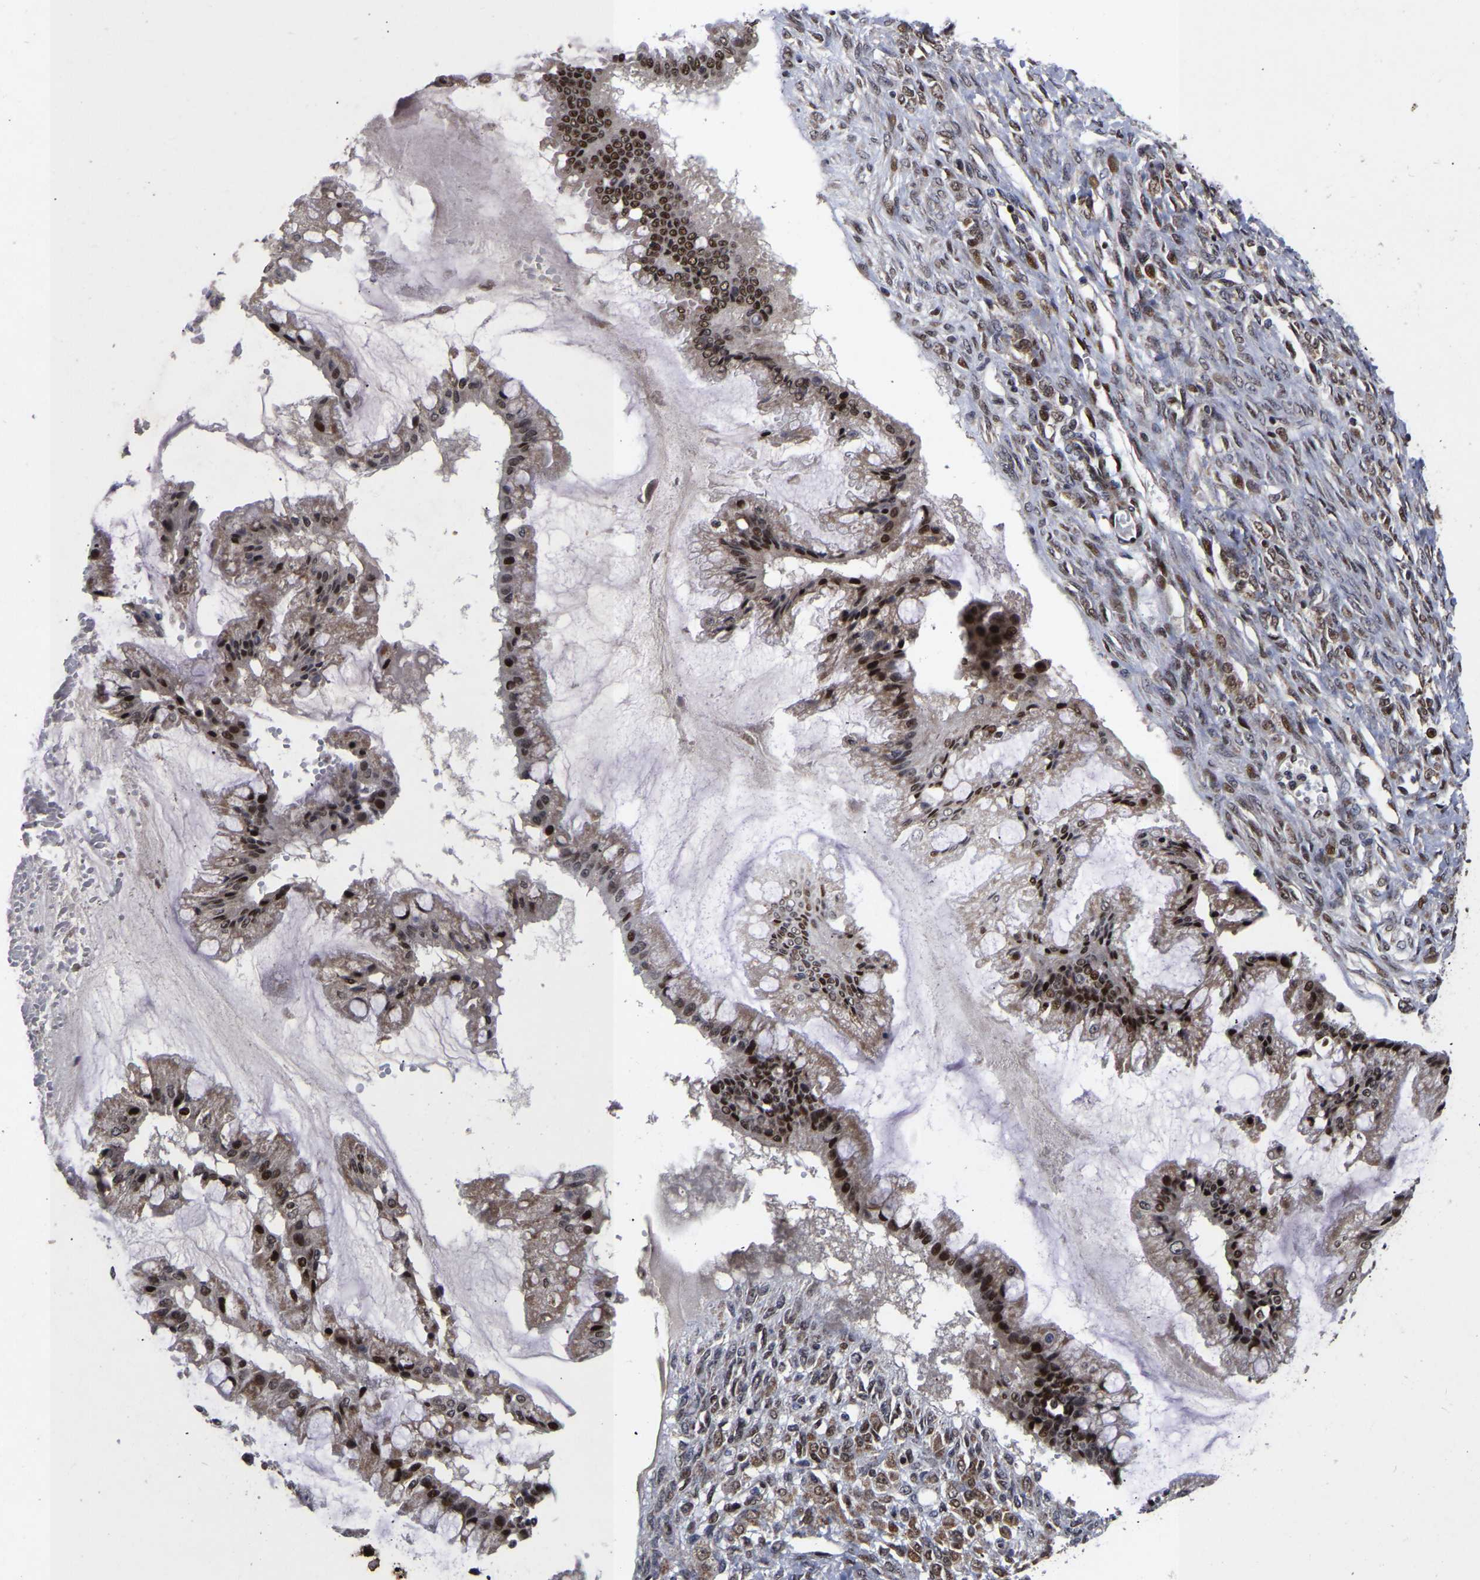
{"staining": {"intensity": "strong", "quantity": ">75%", "location": "cytoplasmic/membranous,nuclear"}, "tissue": "ovarian cancer", "cell_type": "Tumor cells", "image_type": "cancer", "snomed": [{"axis": "morphology", "description": "Cystadenocarcinoma, mucinous, NOS"}, {"axis": "topography", "description": "Ovary"}], "caption": "Immunohistochemistry micrograph of ovarian cancer stained for a protein (brown), which reveals high levels of strong cytoplasmic/membranous and nuclear expression in approximately >75% of tumor cells.", "gene": "JUNB", "patient": {"sex": "female", "age": 73}}